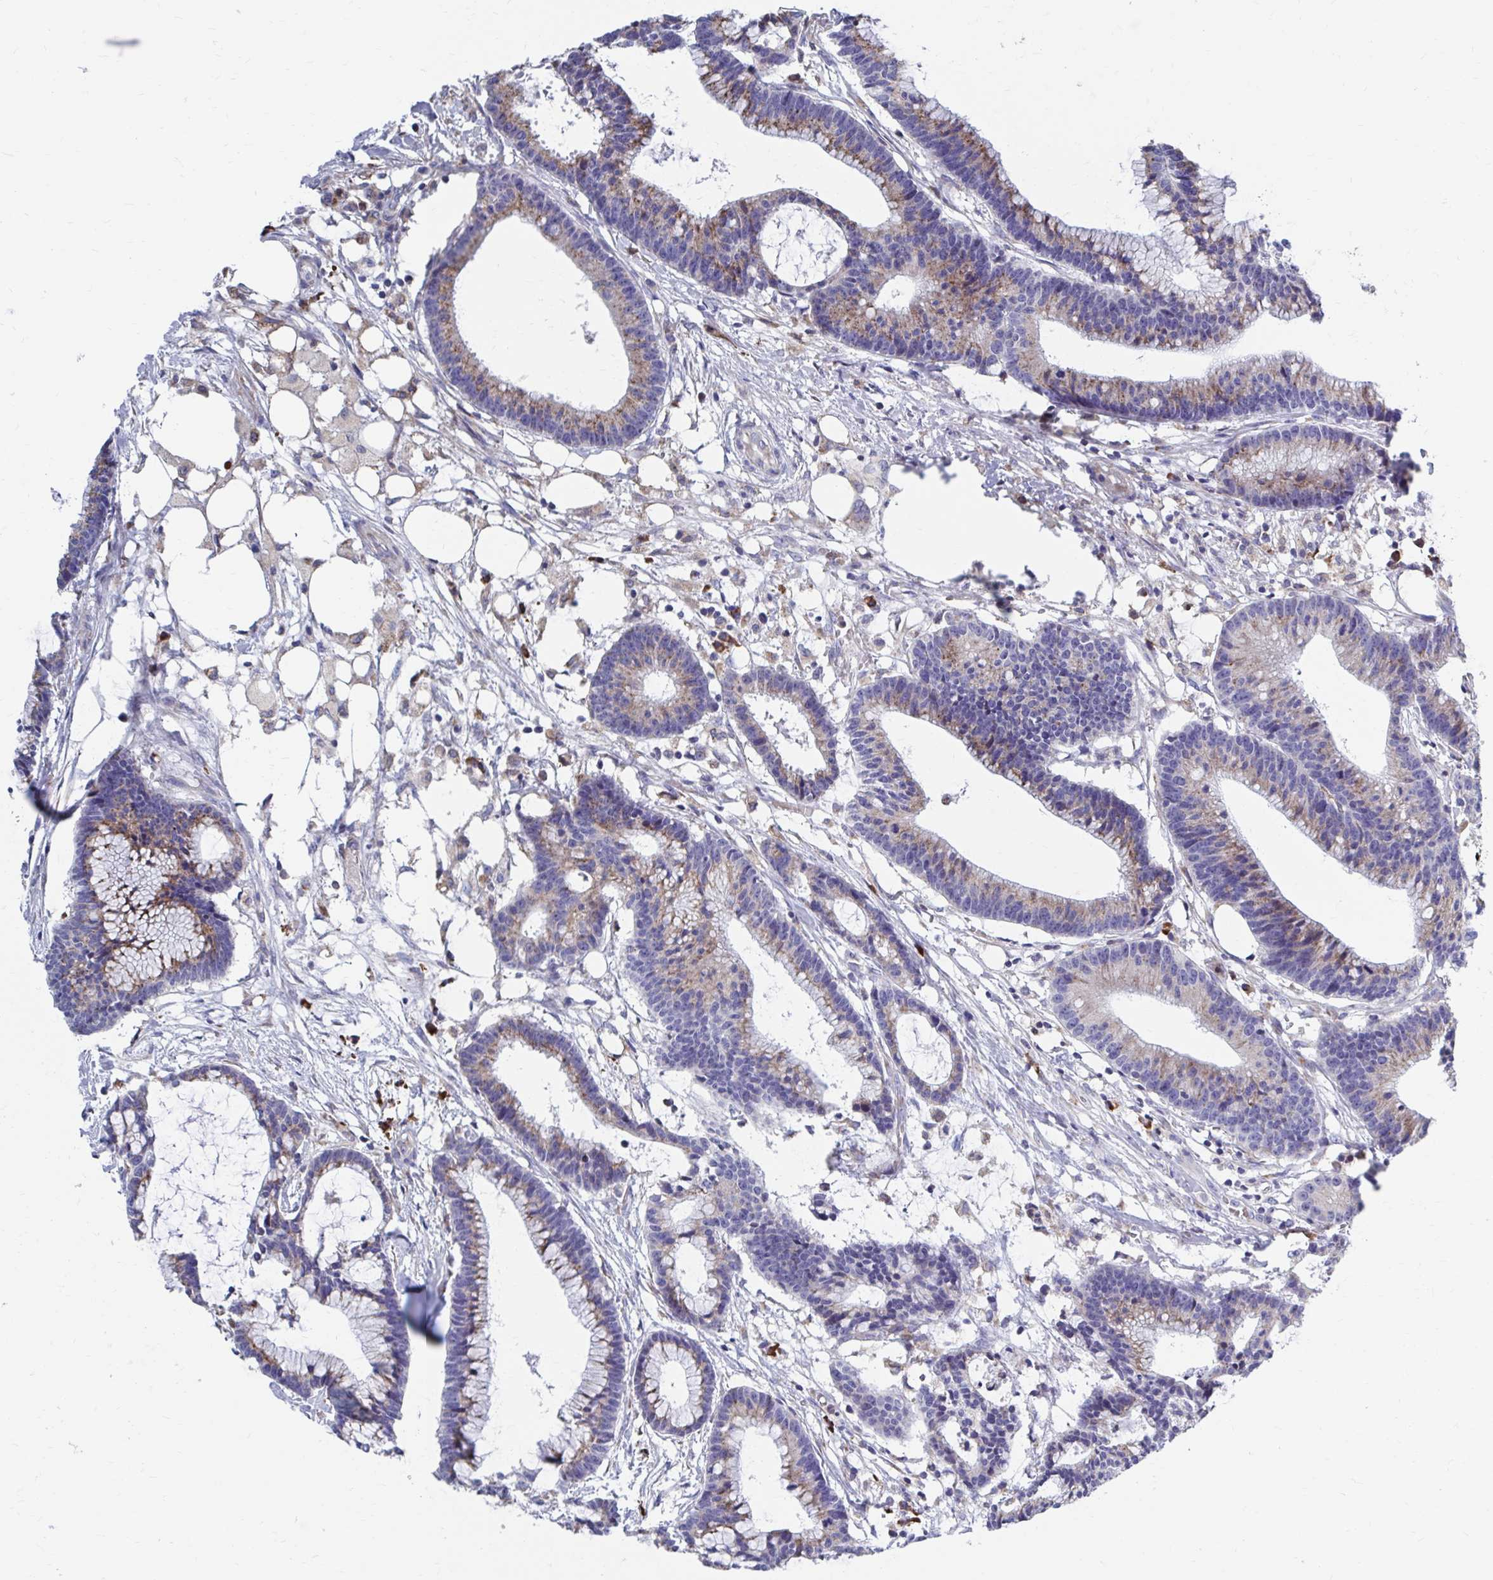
{"staining": {"intensity": "weak", "quantity": ">75%", "location": "cytoplasmic/membranous"}, "tissue": "colorectal cancer", "cell_type": "Tumor cells", "image_type": "cancer", "snomed": [{"axis": "morphology", "description": "Adenocarcinoma, NOS"}, {"axis": "topography", "description": "Colon"}], "caption": "Immunohistochemical staining of human colorectal cancer reveals weak cytoplasmic/membranous protein staining in about >75% of tumor cells.", "gene": "FKBP2", "patient": {"sex": "female", "age": 78}}